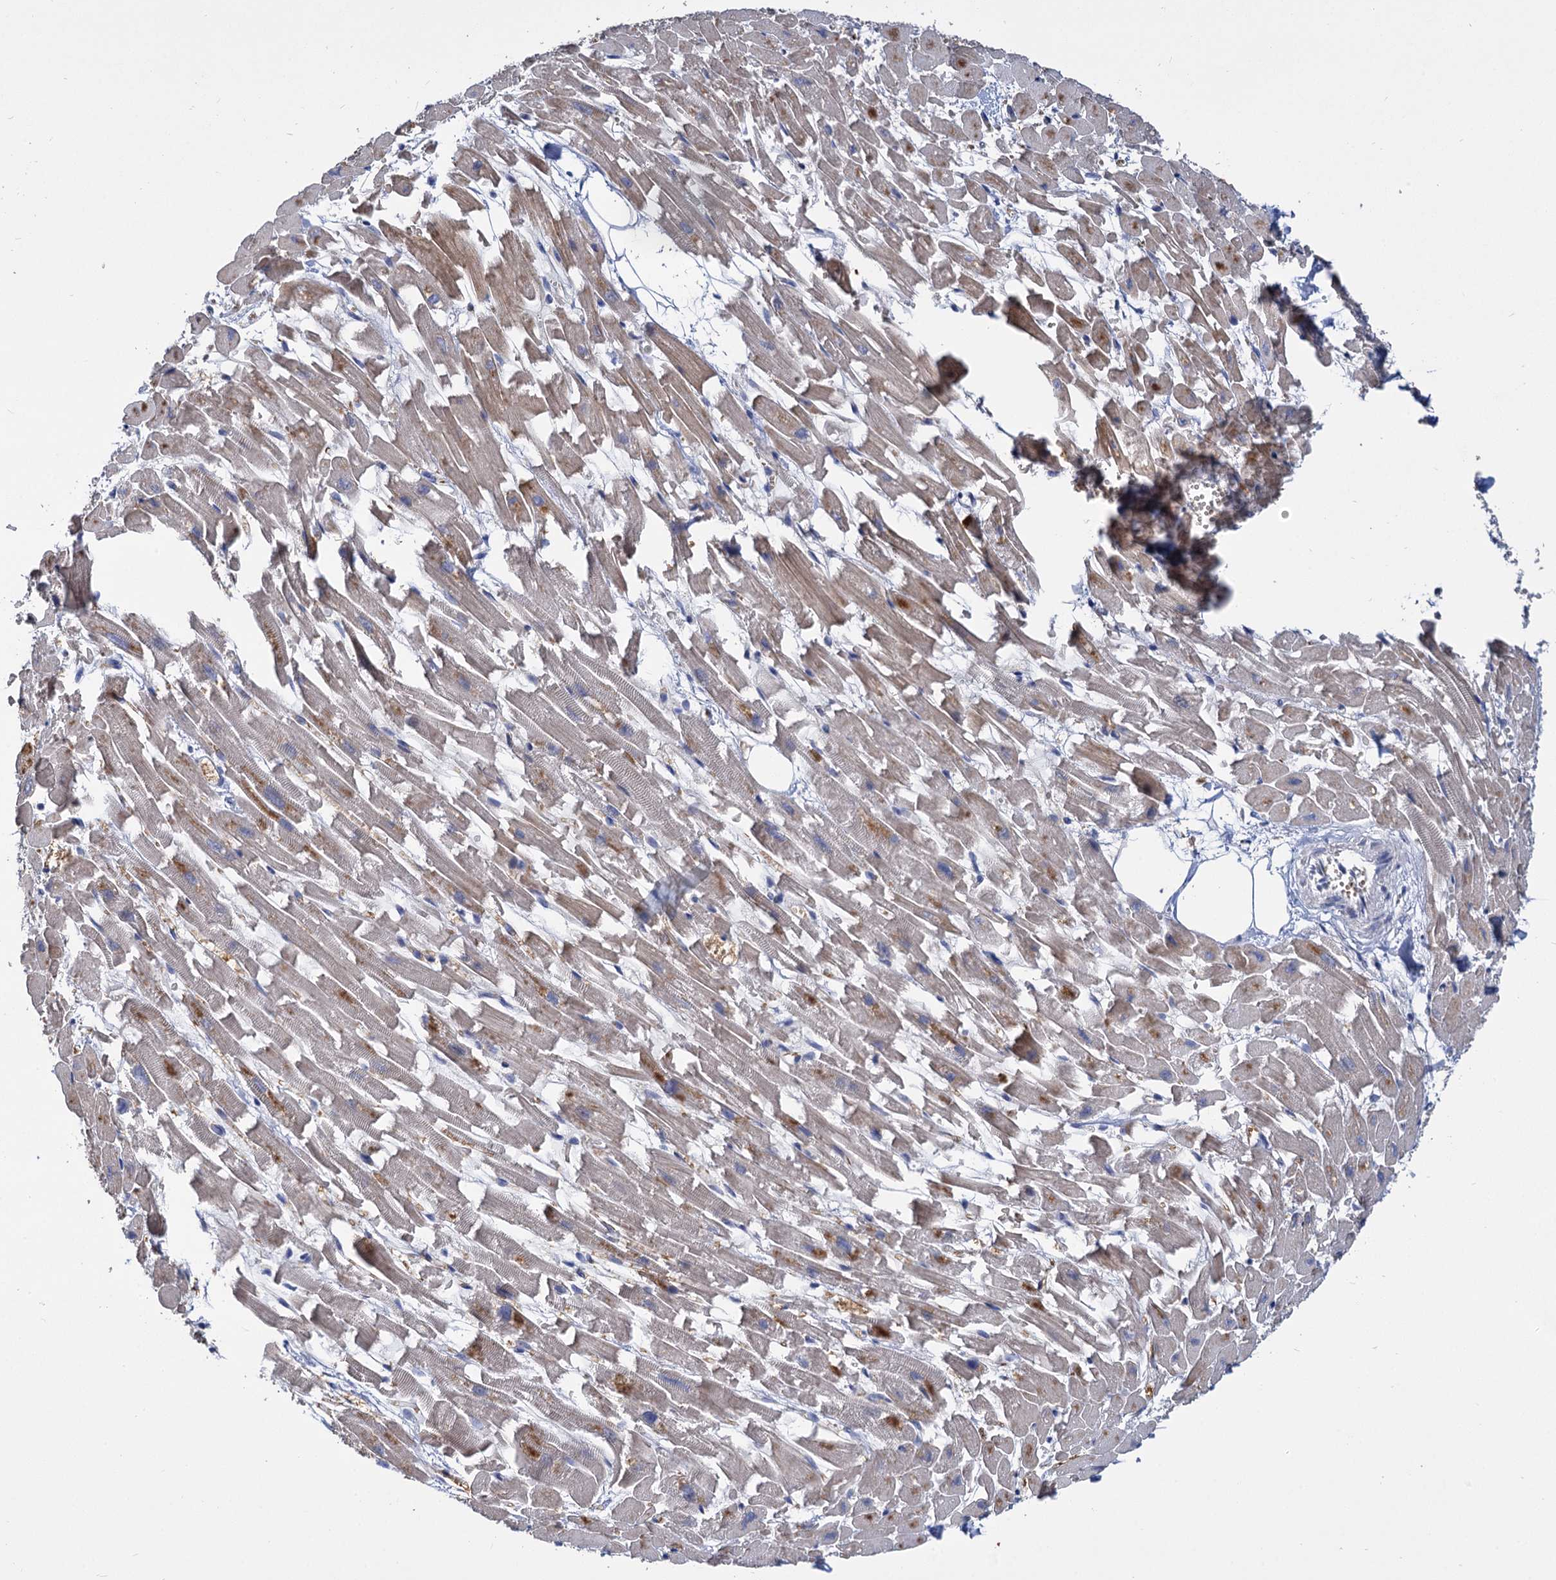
{"staining": {"intensity": "weak", "quantity": "<25%", "location": "cytoplasmic/membranous"}, "tissue": "heart muscle", "cell_type": "Cardiomyocytes", "image_type": "normal", "snomed": [{"axis": "morphology", "description": "Normal tissue, NOS"}, {"axis": "topography", "description": "Heart"}], "caption": "A high-resolution photomicrograph shows immunohistochemistry (IHC) staining of normal heart muscle, which demonstrates no significant positivity in cardiomyocytes.", "gene": "GCLC", "patient": {"sex": "female", "age": 64}}